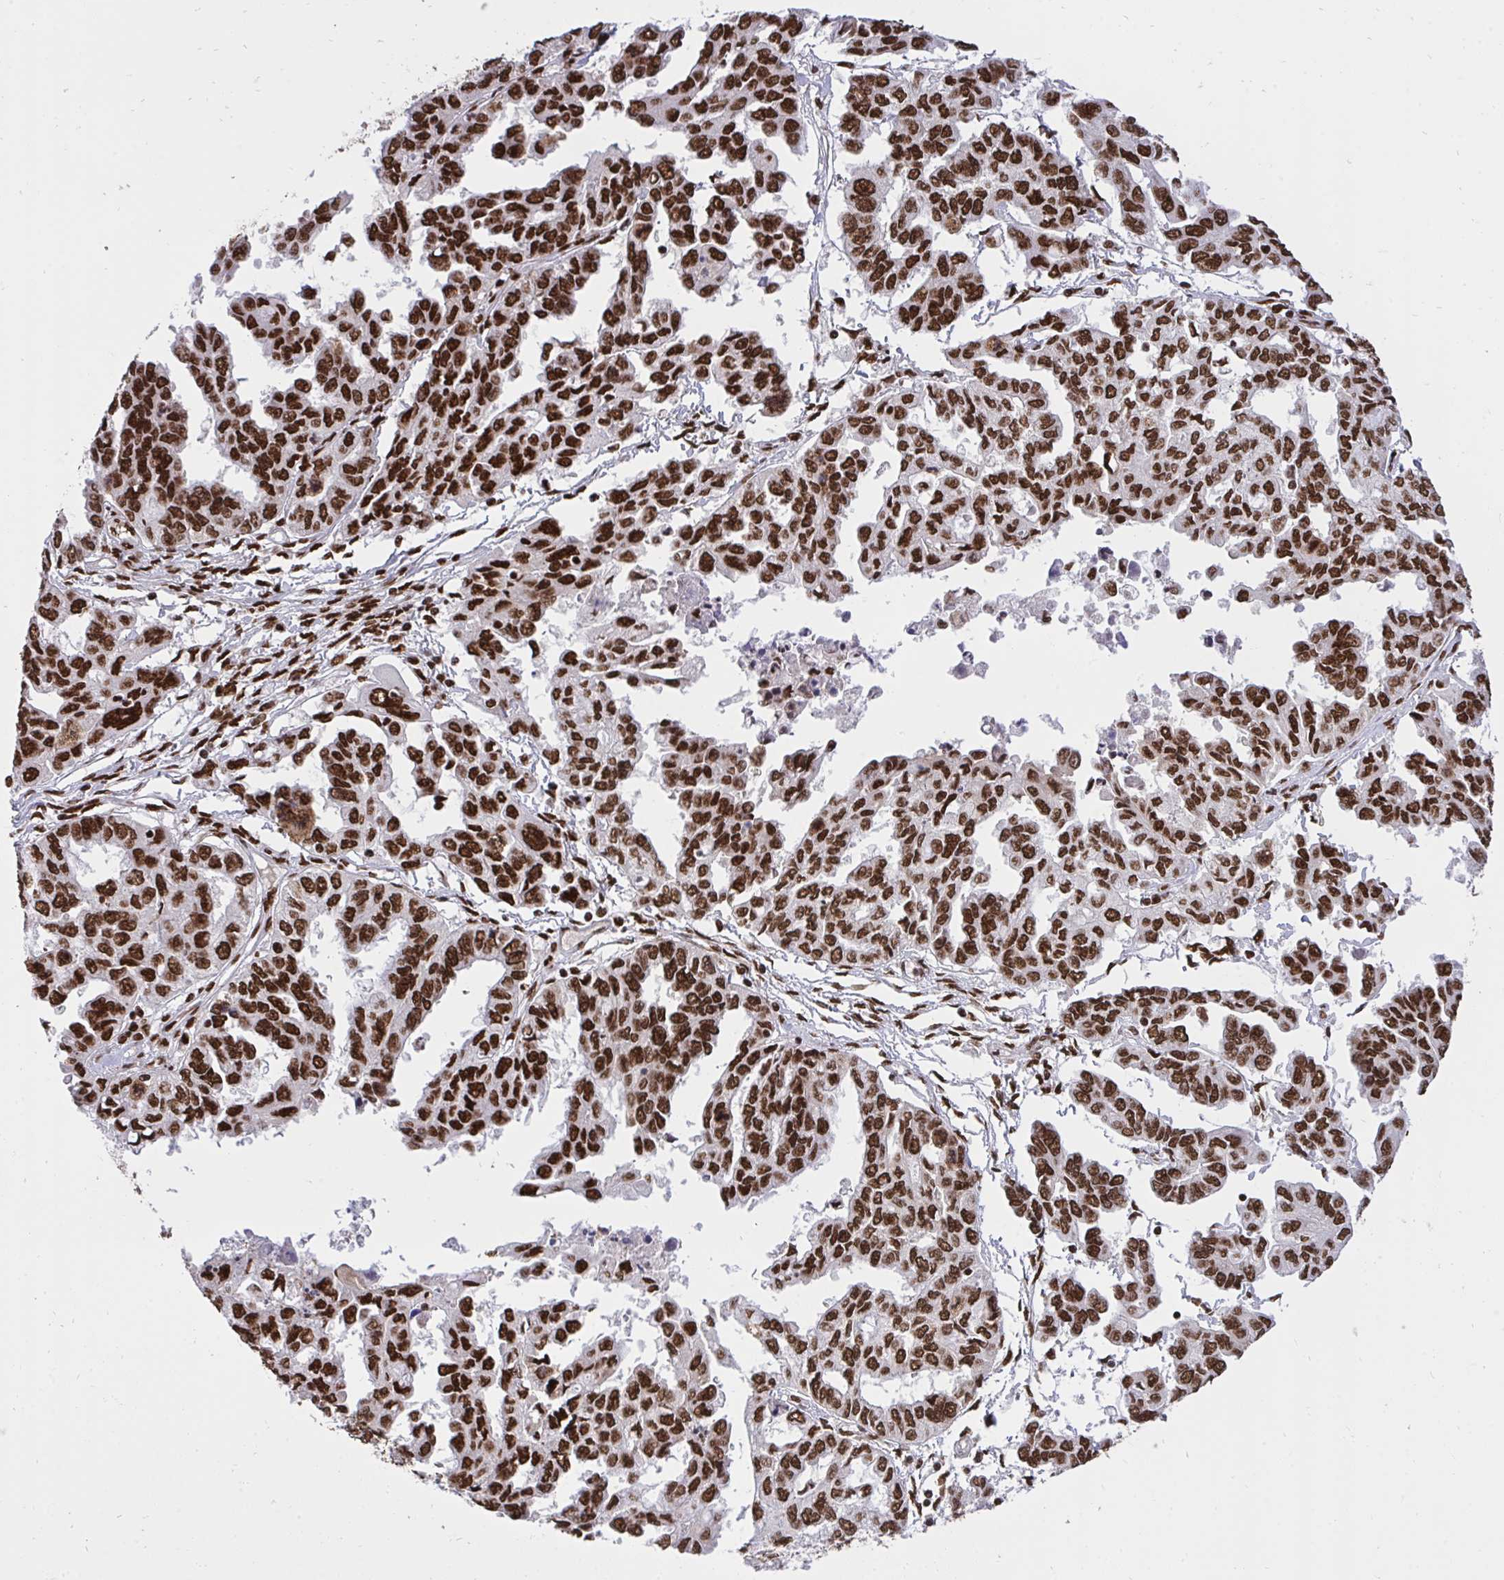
{"staining": {"intensity": "strong", "quantity": ">75%", "location": "nuclear"}, "tissue": "ovarian cancer", "cell_type": "Tumor cells", "image_type": "cancer", "snomed": [{"axis": "morphology", "description": "Cystadenocarcinoma, serous, NOS"}, {"axis": "topography", "description": "Ovary"}], "caption": "Immunohistochemistry histopathology image of neoplastic tissue: ovarian serous cystadenocarcinoma stained using immunohistochemistry (IHC) displays high levels of strong protein expression localized specifically in the nuclear of tumor cells, appearing as a nuclear brown color.", "gene": "HNRNPL", "patient": {"sex": "female", "age": 53}}